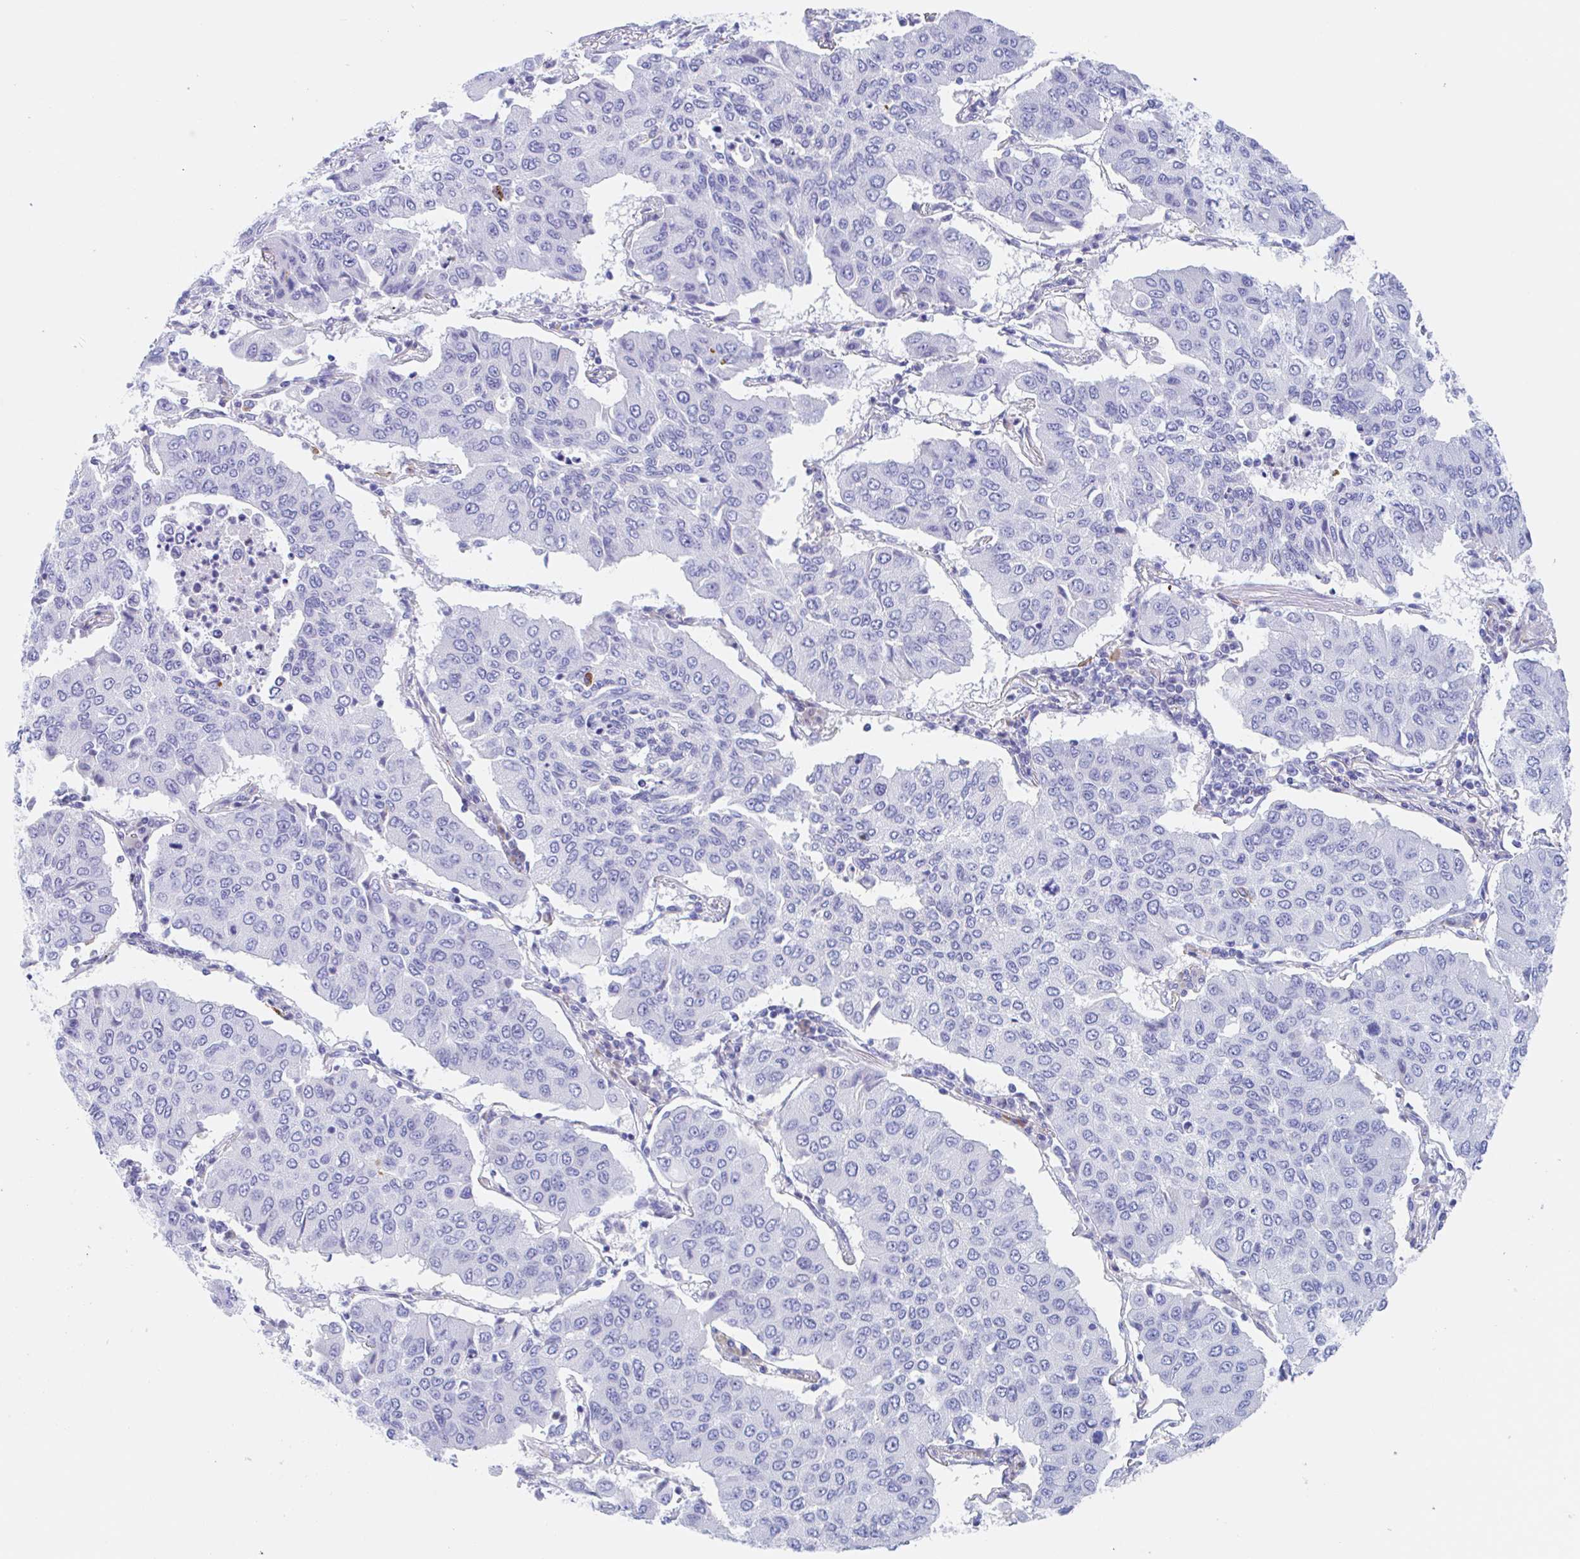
{"staining": {"intensity": "negative", "quantity": "none", "location": "none"}, "tissue": "lung cancer", "cell_type": "Tumor cells", "image_type": "cancer", "snomed": [{"axis": "morphology", "description": "Squamous cell carcinoma, NOS"}, {"axis": "topography", "description": "Lung"}], "caption": "DAB immunohistochemical staining of human lung cancer (squamous cell carcinoma) displays no significant staining in tumor cells.", "gene": "ANKRD9", "patient": {"sex": "male", "age": 74}}